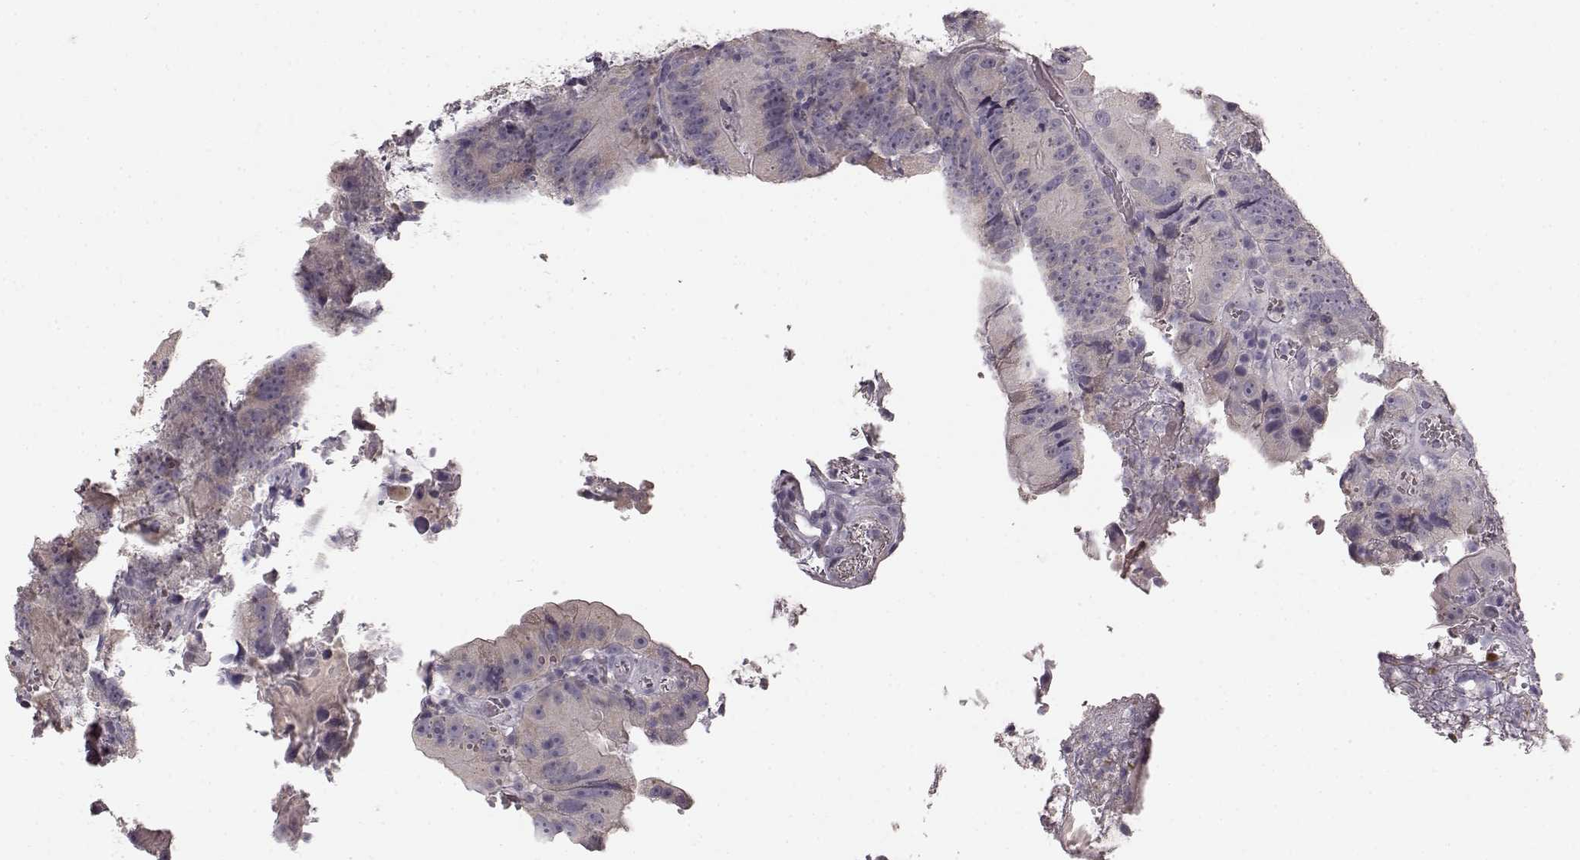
{"staining": {"intensity": "negative", "quantity": "none", "location": "none"}, "tissue": "colorectal cancer", "cell_type": "Tumor cells", "image_type": "cancer", "snomed": [{"axis": "morphology", "description": "Adenocarcinoma, NOS"}, {"axis": "topography", "description": "Colon"}], "caption": "A photomicrograph of human colorectal cancer (adenocarcinoma) is negative for staining in tumor cells. The staining was performed using DAB (3,3'-diaminobenzidine) to visualize the protein expression in brown, while the nuclei were stained in blue with hematoxylin (Magnification: 20x).", "gene": "BFSP2", "patient": {"sex": "female", "age": 86}}